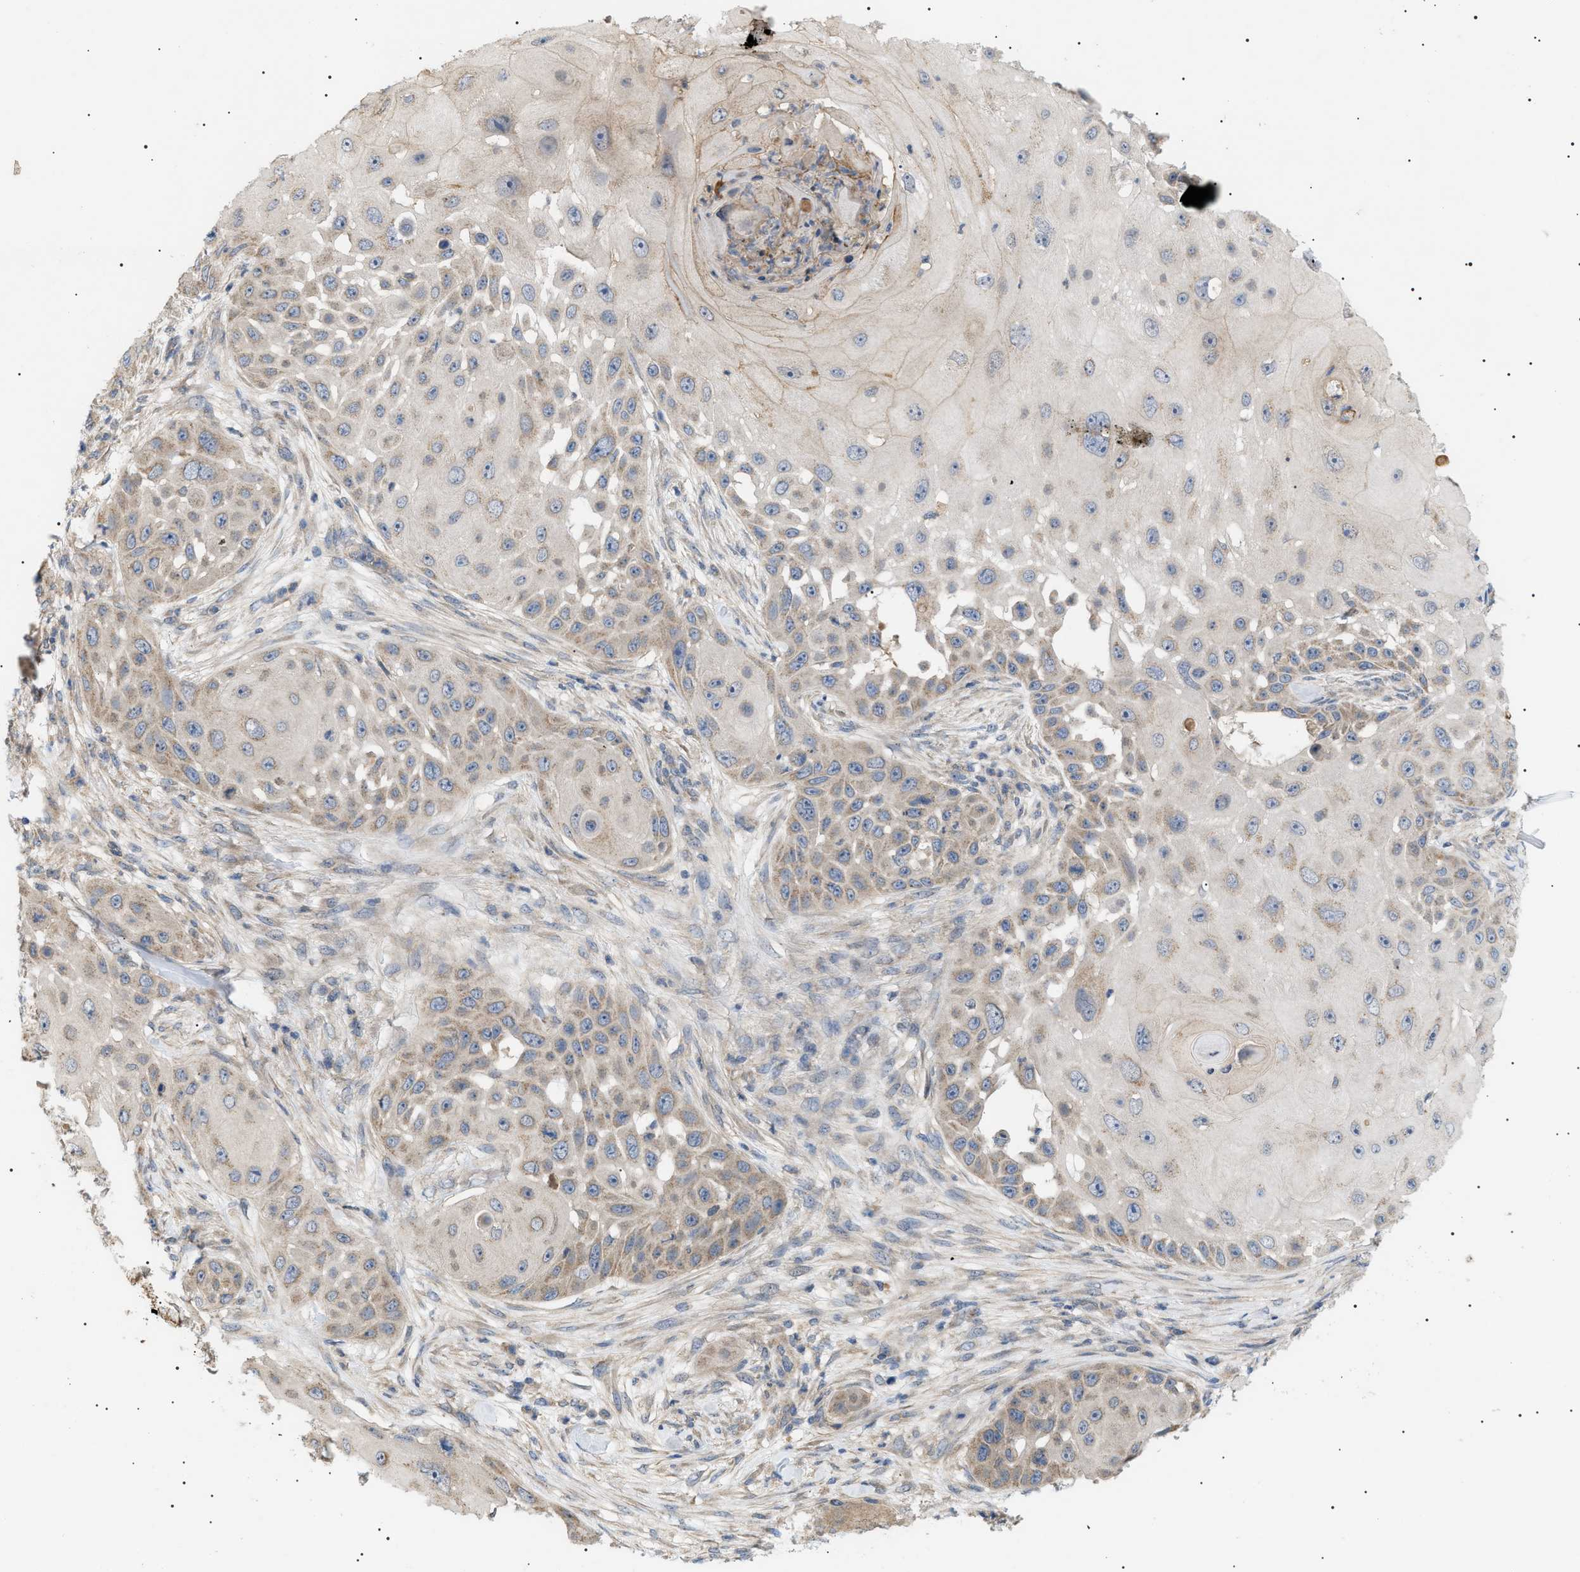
{"staining": {"intensity": "weak", "quantity": "25%-75%", "location": "cytoplasmic/membranous"}, "tissue": "skin cancer", "cell_type": "Tumor cells", "image_type": "cancer", "snomed": [{"axis": "morphology", "description": "Squamous cell carcinoma, NOS"}, {"axis": "topography", "description": "Skin"}], "caption": "Skin cancer (squamous cell carcinoma) stained with a protein marker shows weak staining in tumor cells.", "gene": "IRS2", "patient": {"sex": "female", "age": 44}}